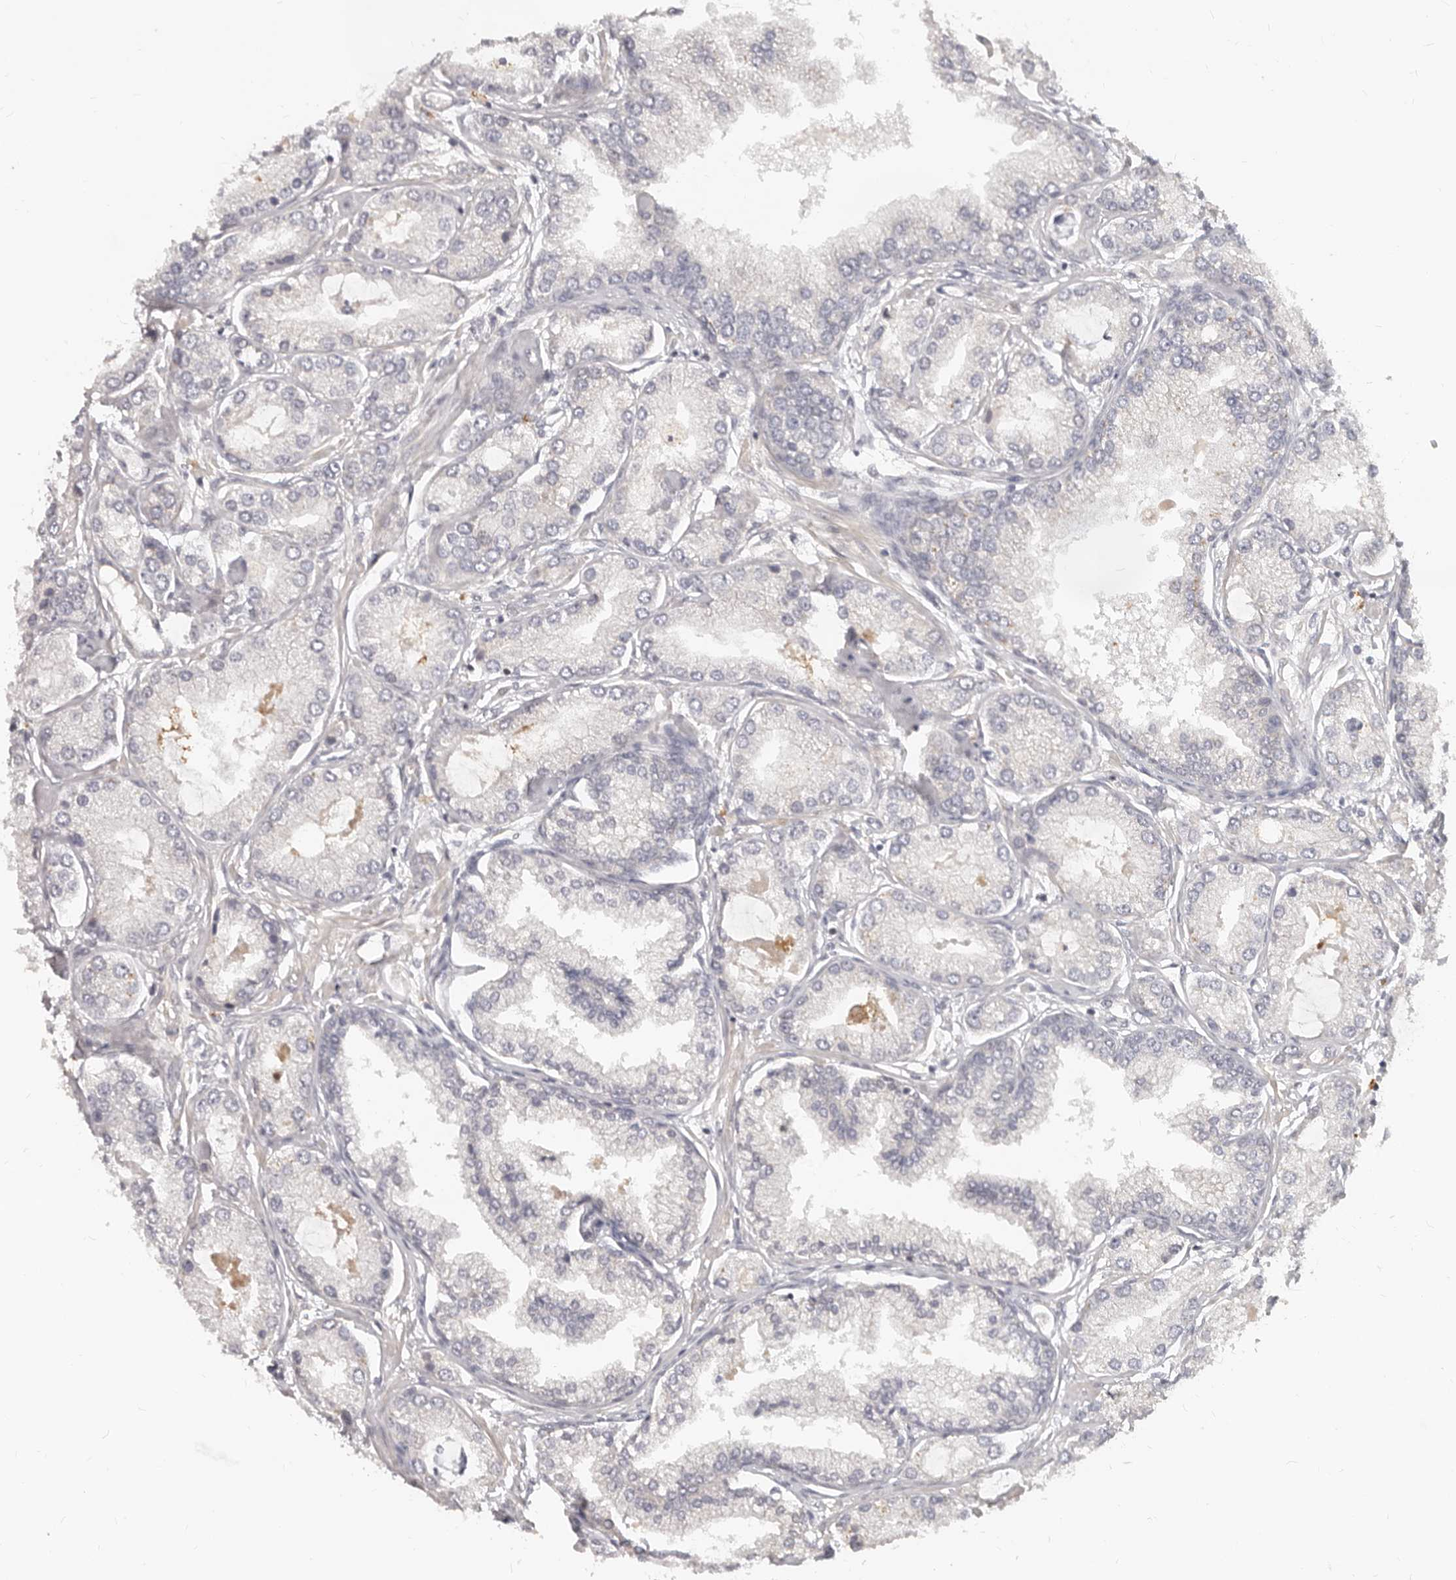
{"staining": {"intensity": "negative", "quantity": "none", "location": "none"}, "tissue": "prostate cancer", "cell_type": "Tumor cells", "image_type": "cancer", "snomed": [{"axis": "morphology", "description": "Adenocarcinoma, Low grade"}, {"axis": "topography", "description": "Prostate"}], "caption": "Prostate low-grade adenocarcinoma was stained to show a protein in brown. There is no significant expression in tumor cells.", "gene": "USP49", "patient": {"sex": "male", "age": 62}}